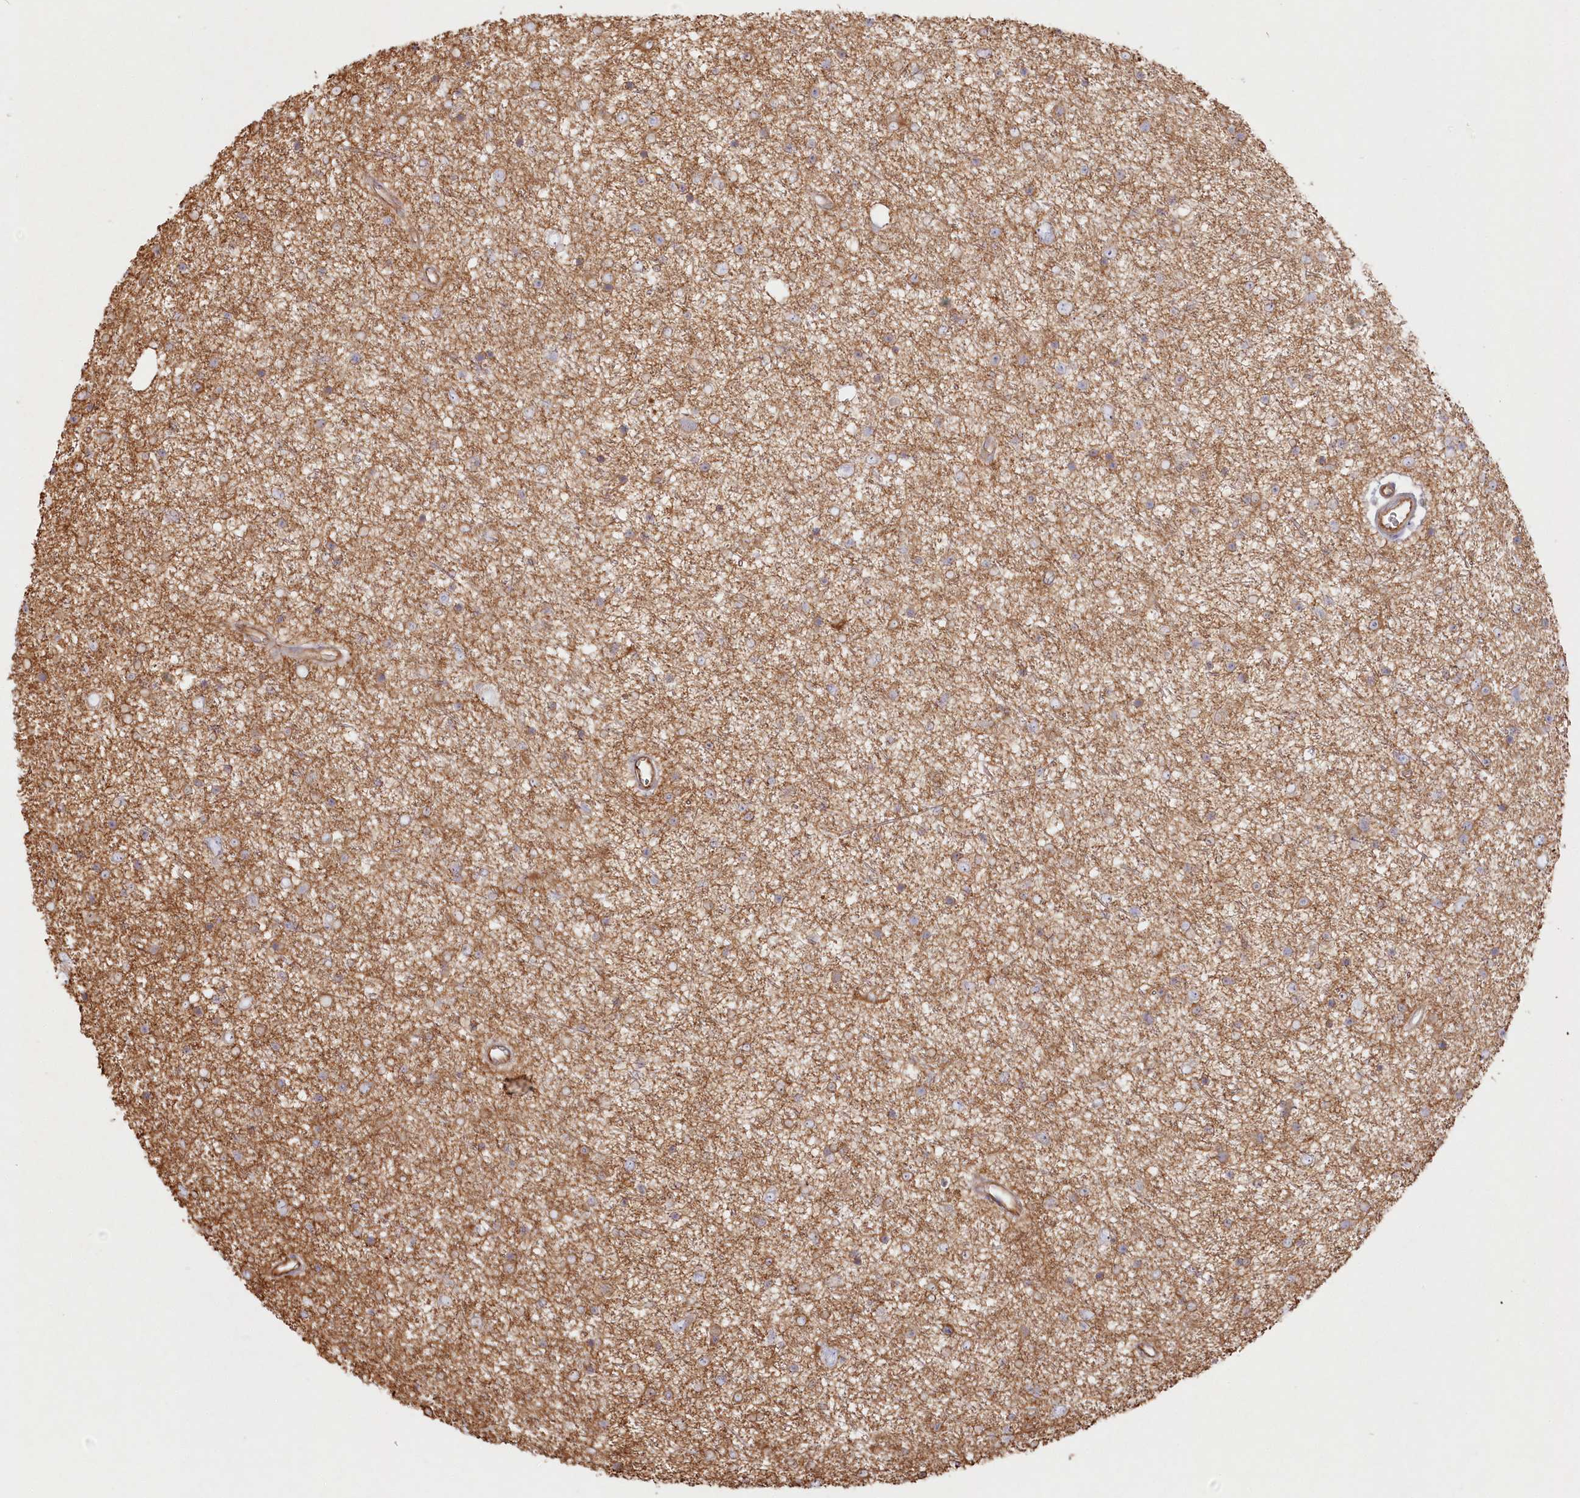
{"staining": {"intensity": "negative", "quantity": "none", "location": "none"}, "tissue": "glioma", "cell_type": "Tumor cells", "image_type": "cancer", "snomed": [{"axis": "morphology", "description": "Glioma, malignant, Low grade"}, {"axis": "topography", "description": "Cerebral cortex"}], "caption": "IHC of glioma demonstrates no staining in tumor cells. The staining was performed using DAB to visualize the protein expression in brown, while the nuclei were stained in blue with hematoxylin (Magnification: 20x).", "gene": "TTC1", "patient": {"sex": "female", "age": 39}}